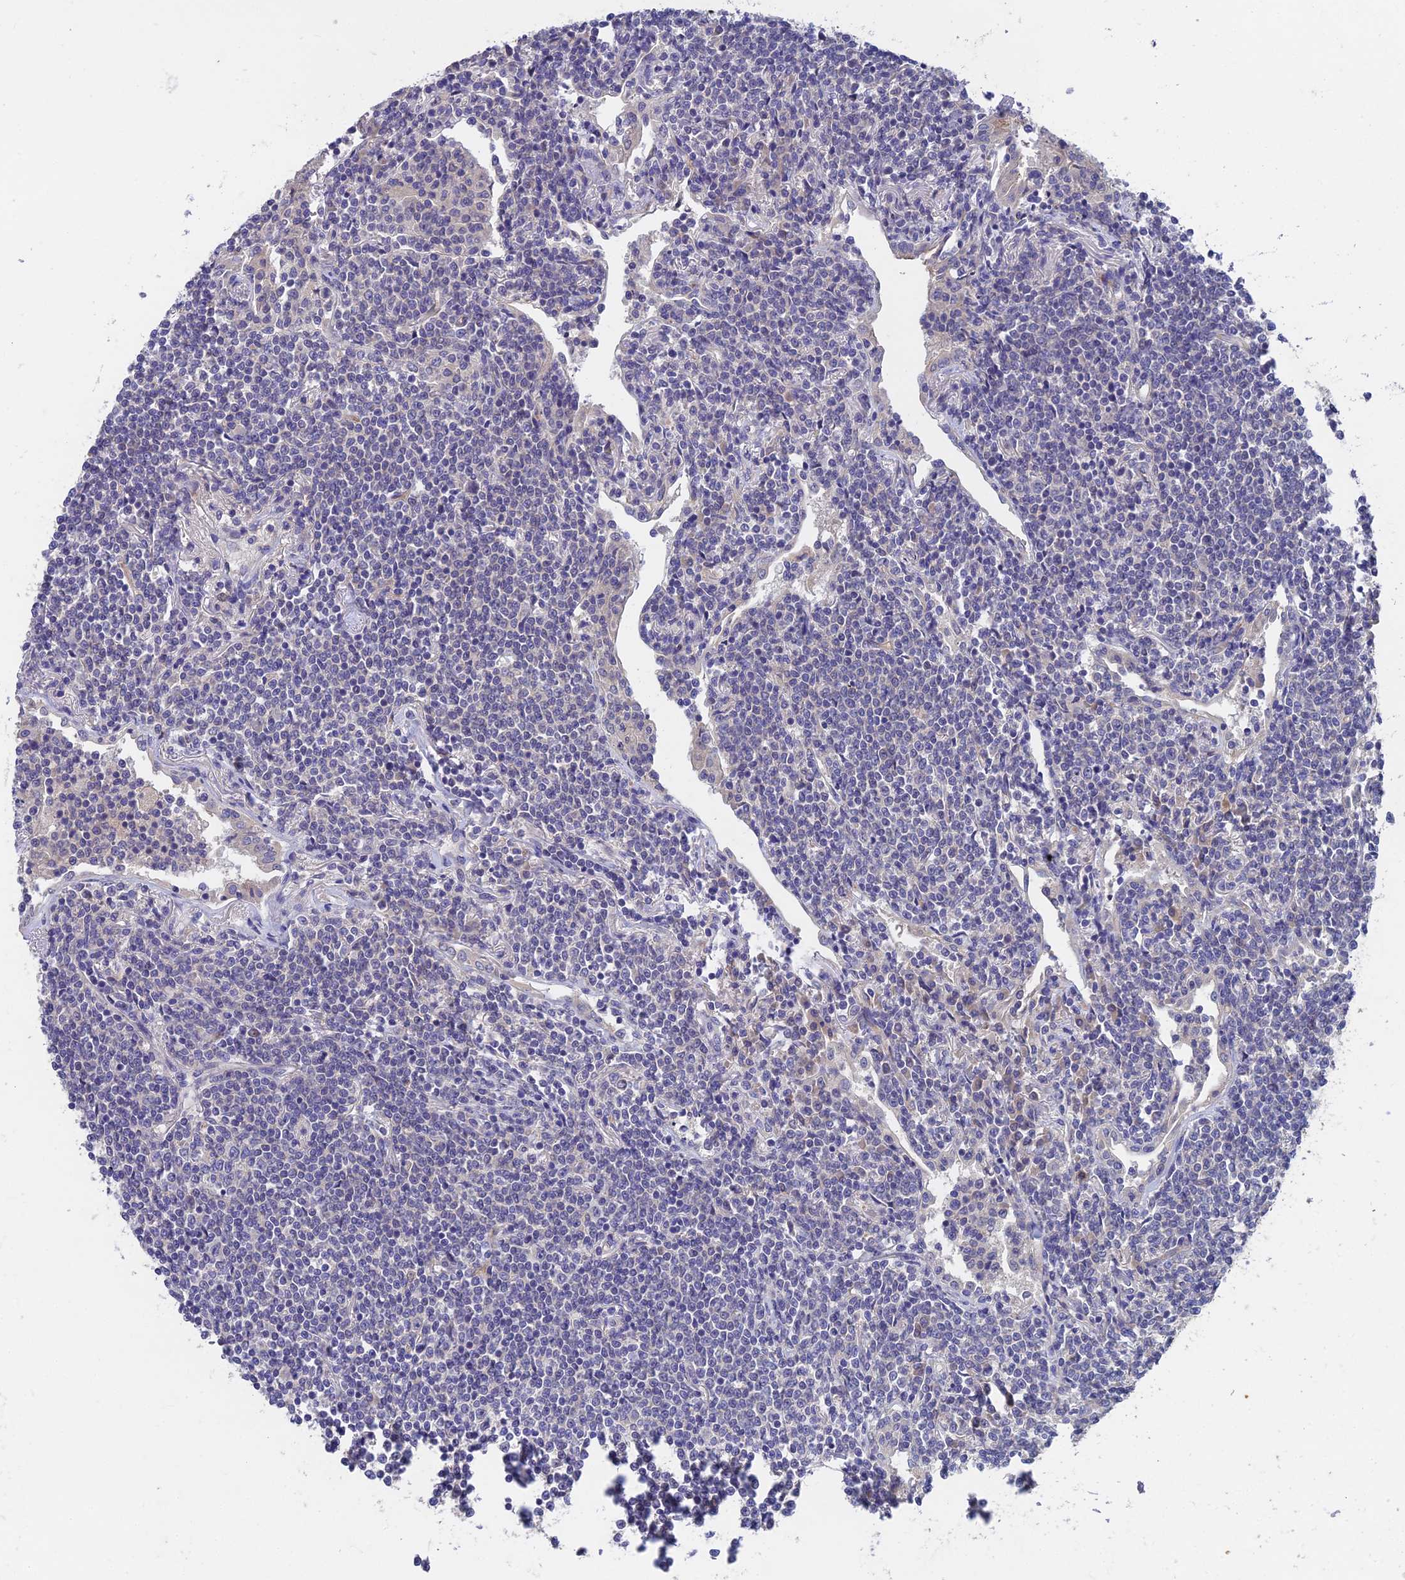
{"staining": {"intensity": "negative", "quantity": "none", "location": "none"}, "tissue": "lymphoma", "cell_type": "Tumor cells", "image_type": "cancer", "snomed": [{"axis": "morphology", "description": "Malignant lymphoma, non-Hodgkin's type, Low grade"}, {"axis": "topography", "description": "Lung"}], "caption": "This is an IHC photomicrograph of human lymphoma. There is no staining in tumor cells.", "gene": "ADAMTS13", "patient": {"sex": "female", "age": 71}}